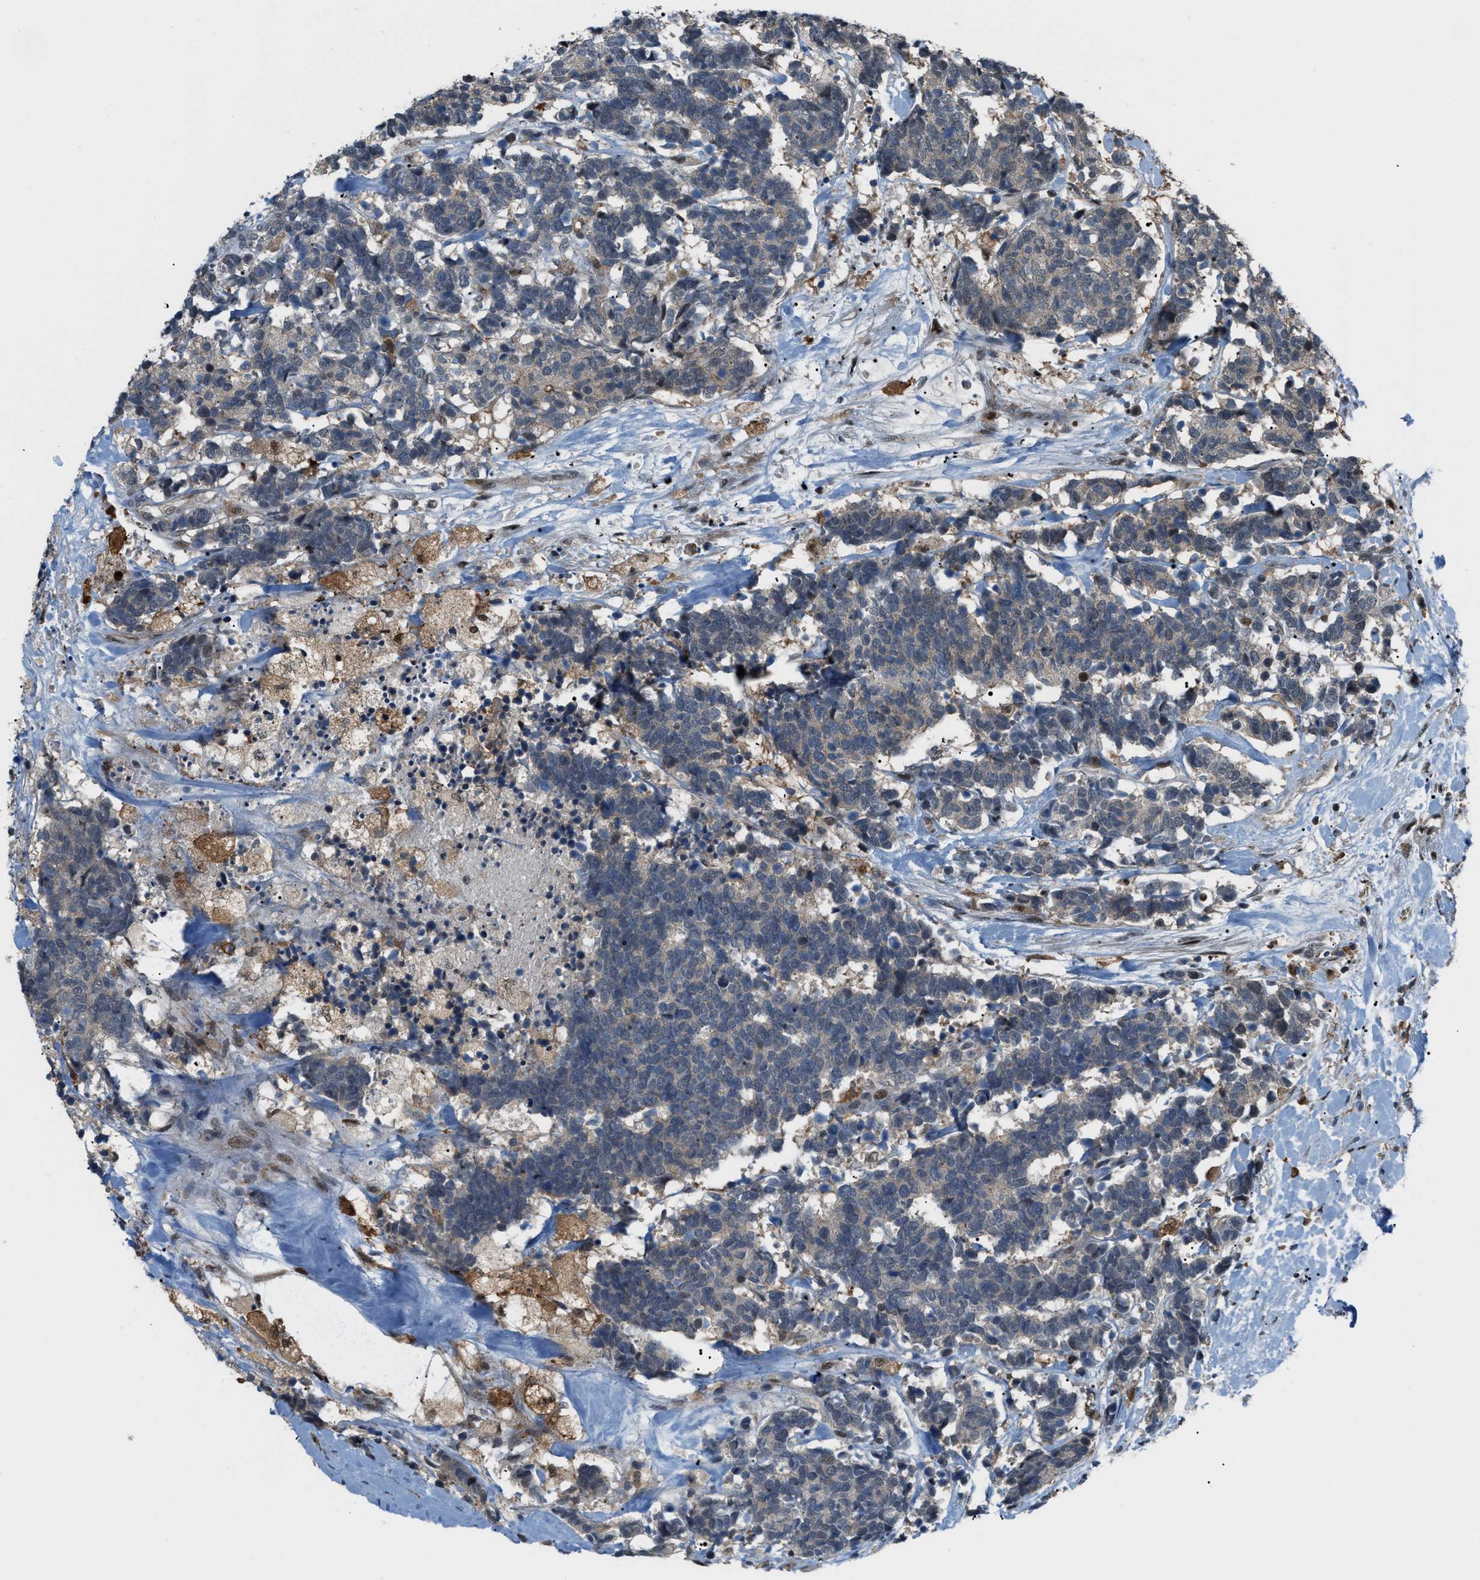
{"staining": {"intensity": "weak", "quantity": "<25%", "location": "cytoplasmic/membranous"}, "tissue": "carcinoid", "cell_type": "Tumor cells", "image_type": "cancer", "snomed": [{"axis": "morphology", "description": "Carcinoma, NOS"}, {"axis": "morphology", "description": "Carcinoid, malignant, NOS"}, {"axis": "topography", "description": "Urinary bladder"}], "caption": "Carcinoid stained for a protein using immunohistochemistry displays no staining tumor cells.", "gene": "RFFL", "patient": {"sex": "male", "age": 57}}